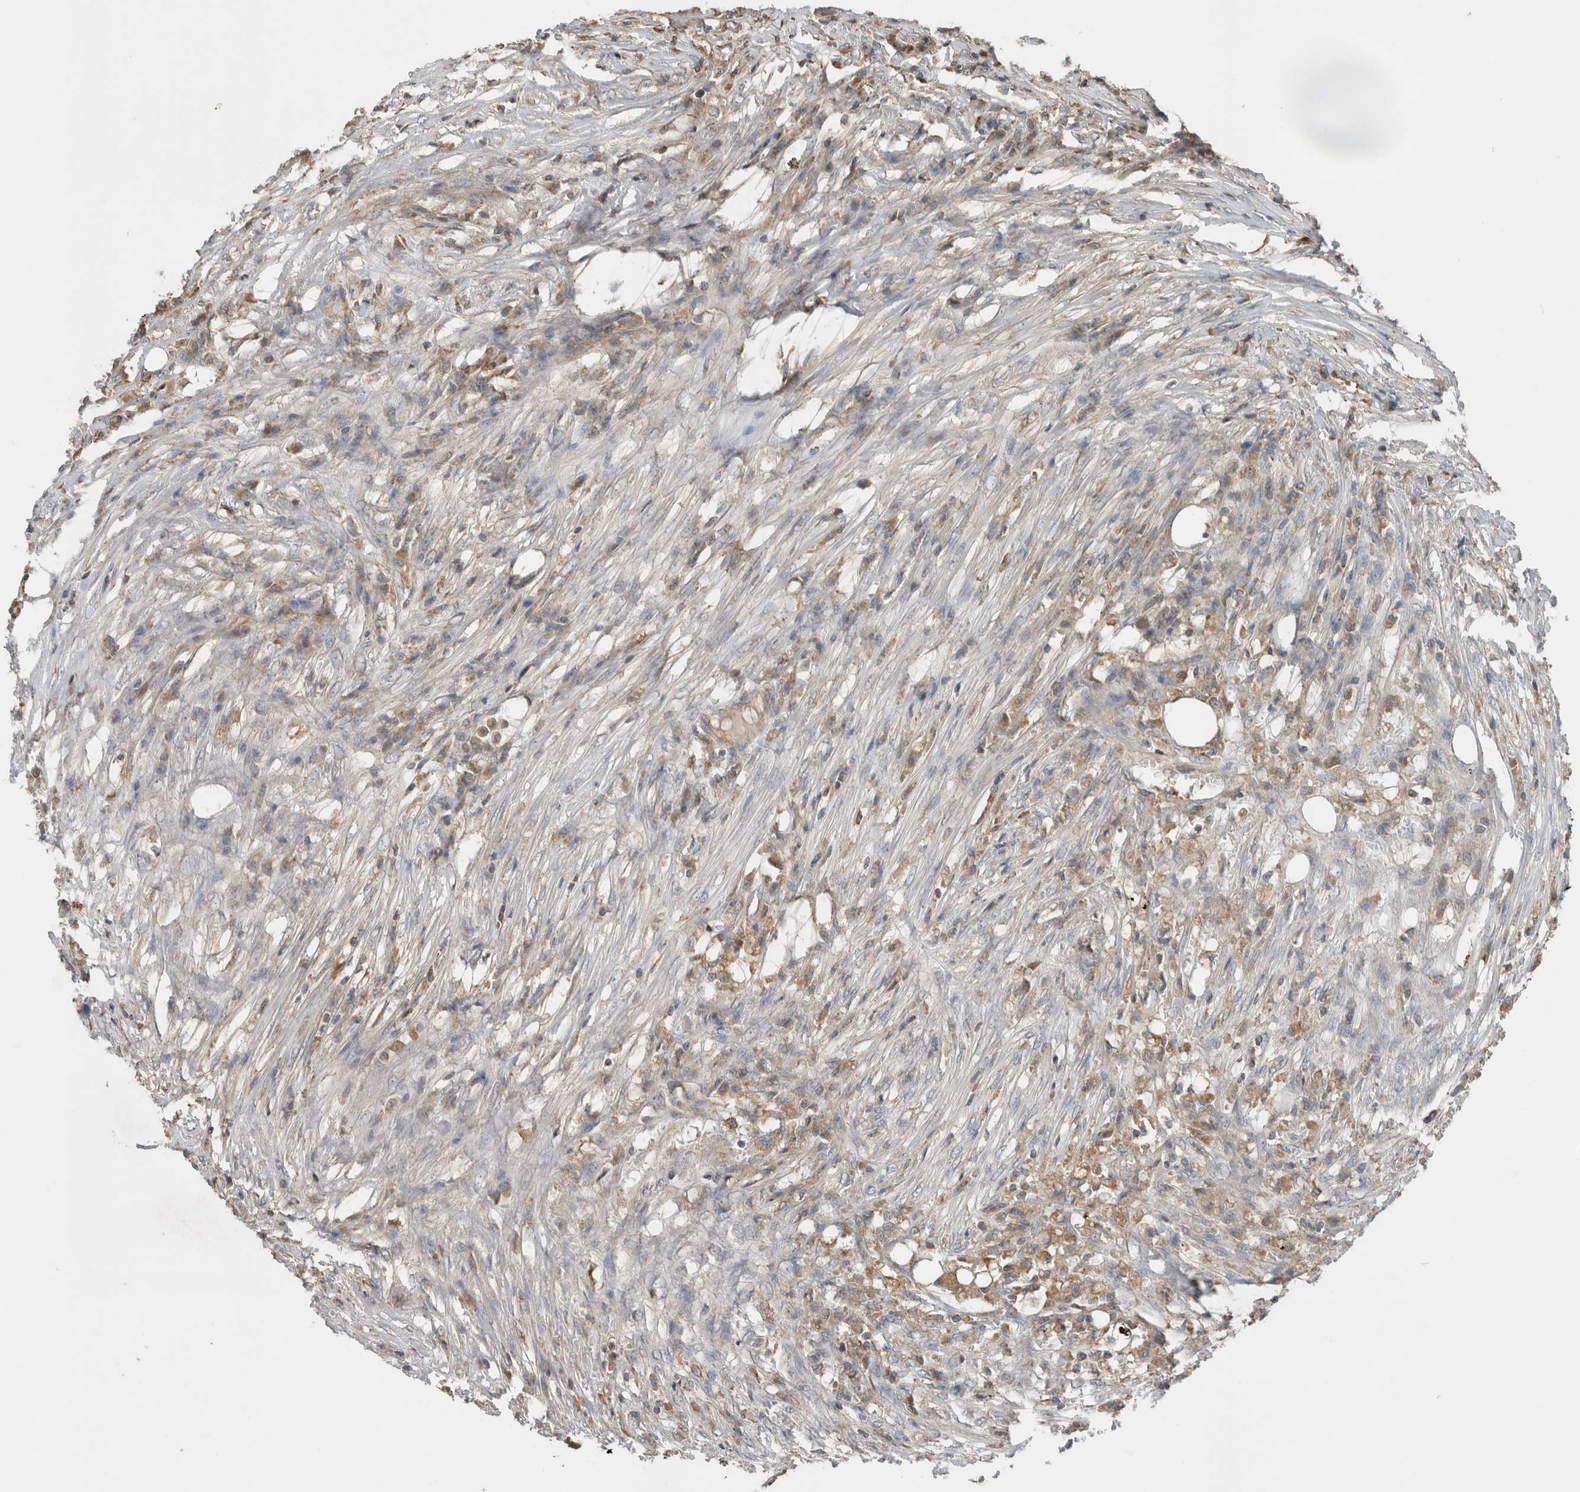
{"staining": {"intensity": "moderate", "quantity": ">75%", "location": "cytoplasmic/membranous"}, "tissue": "colorectal cancer", "cell_type": "Tumor cells", "image_type": "cancer", "snomed": [{"axis": "morphology", "description": "Adenocarcinoma, NOS"}, {"axis": "topography", "description": "Colon"}], "caption": "Immunohistochemical staining of human adenocarcinoma (colorectal) displays moderate cytoplasmic/membranous protein positivity in approximately >75% of tumor cells.", "gene": "KLK14", "patient": {"sex": "male", "age": 71}}